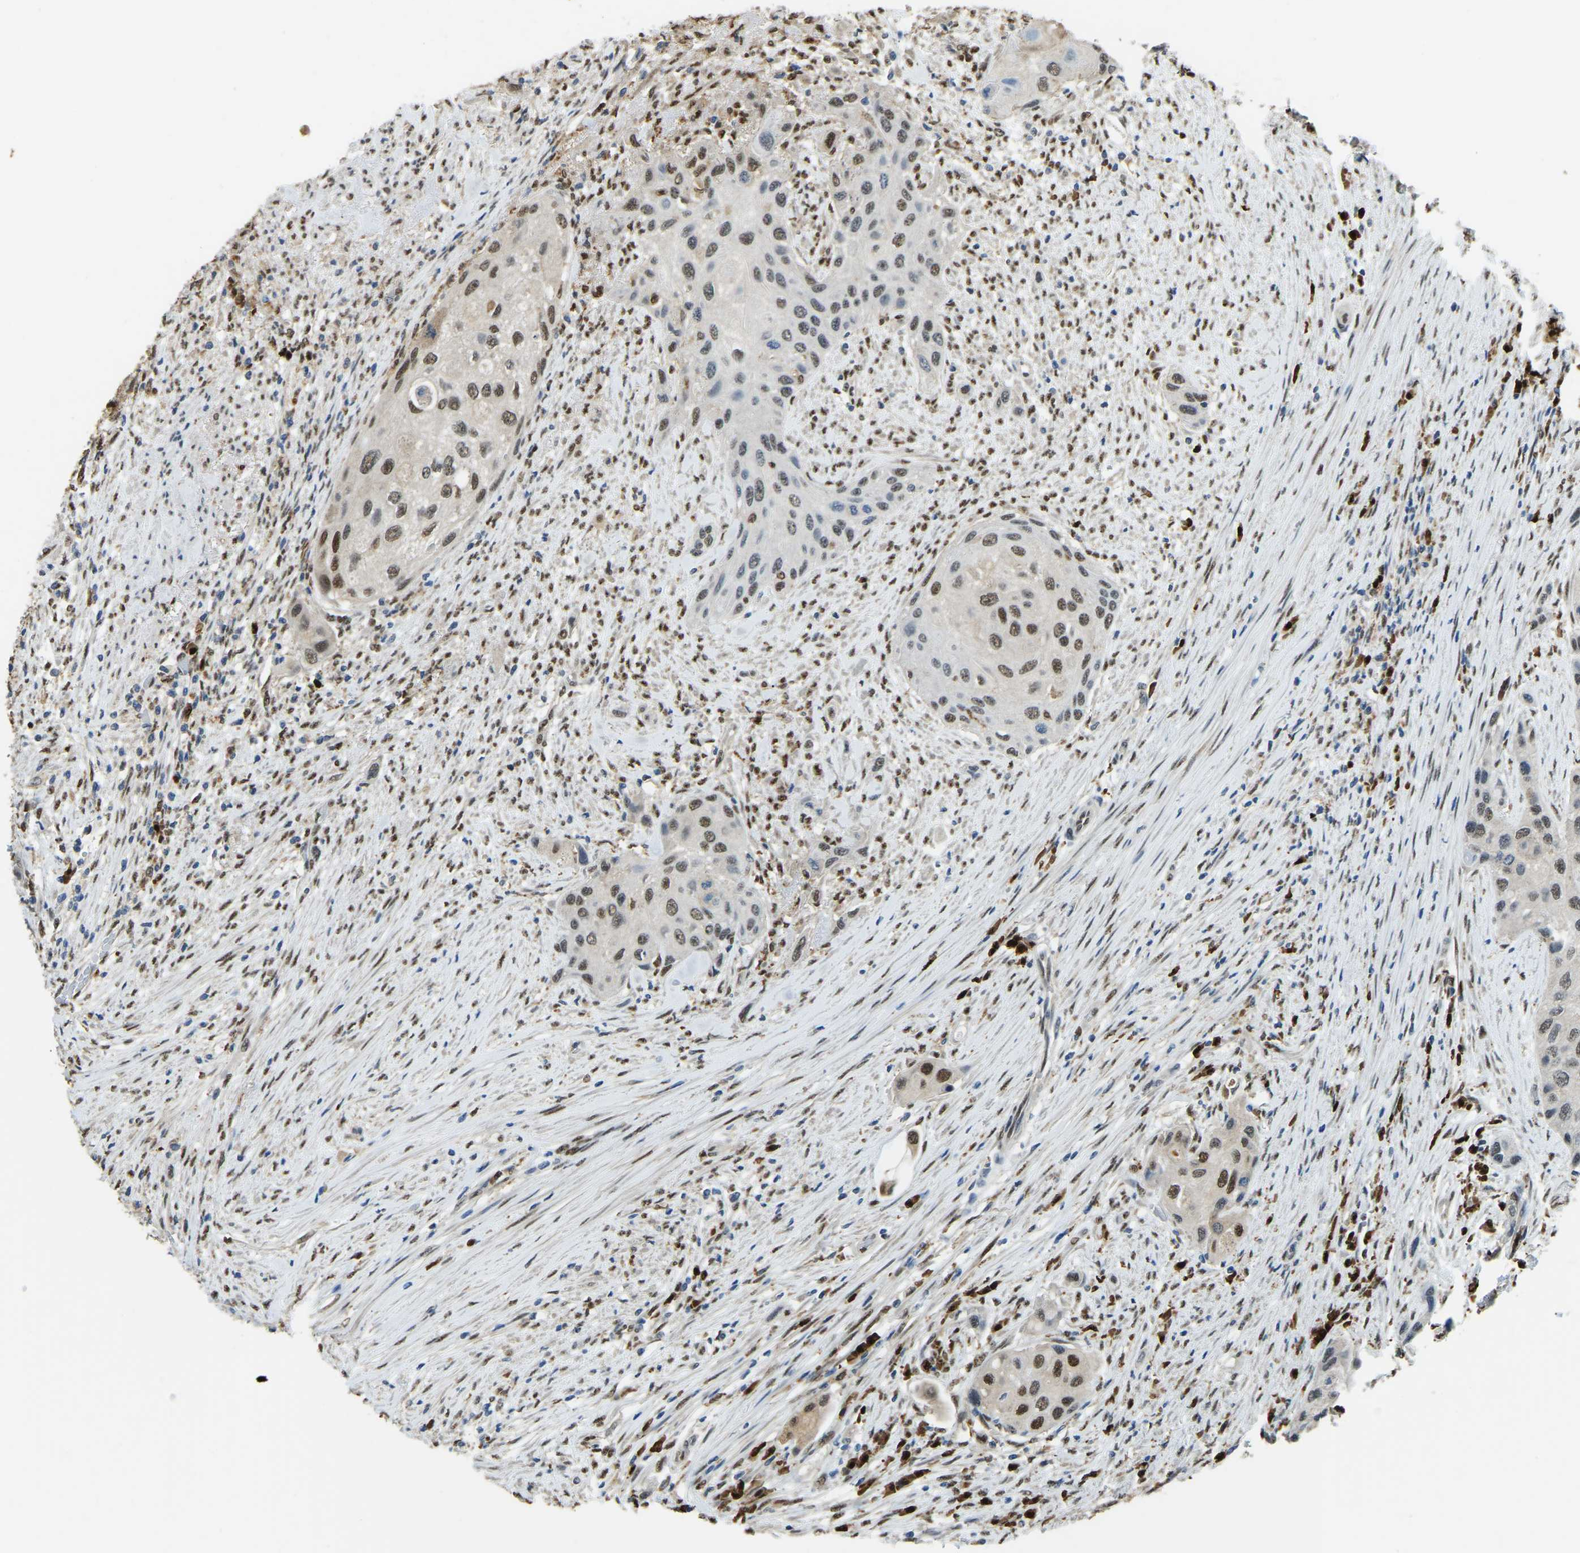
{"staining": {"intensity": "strong", "quantity": ">75%", "location": "nuclear"}, "tissue": "urothelial cancer", "cell_type": "Tumor cells", "image_type": "cancer", "snomed": [{"axis": "morphology", "description": "Urothelial carcinoma, High grade"}, {"axis": "topography", "description": "Urinary bladder"}], "caption": "Urothelial carcinoma (high-grade) stained with a protein marker reveals strong staining in tumor cells.", "gene": "NANS", "patient": {"sex": "female", "age": 56}}